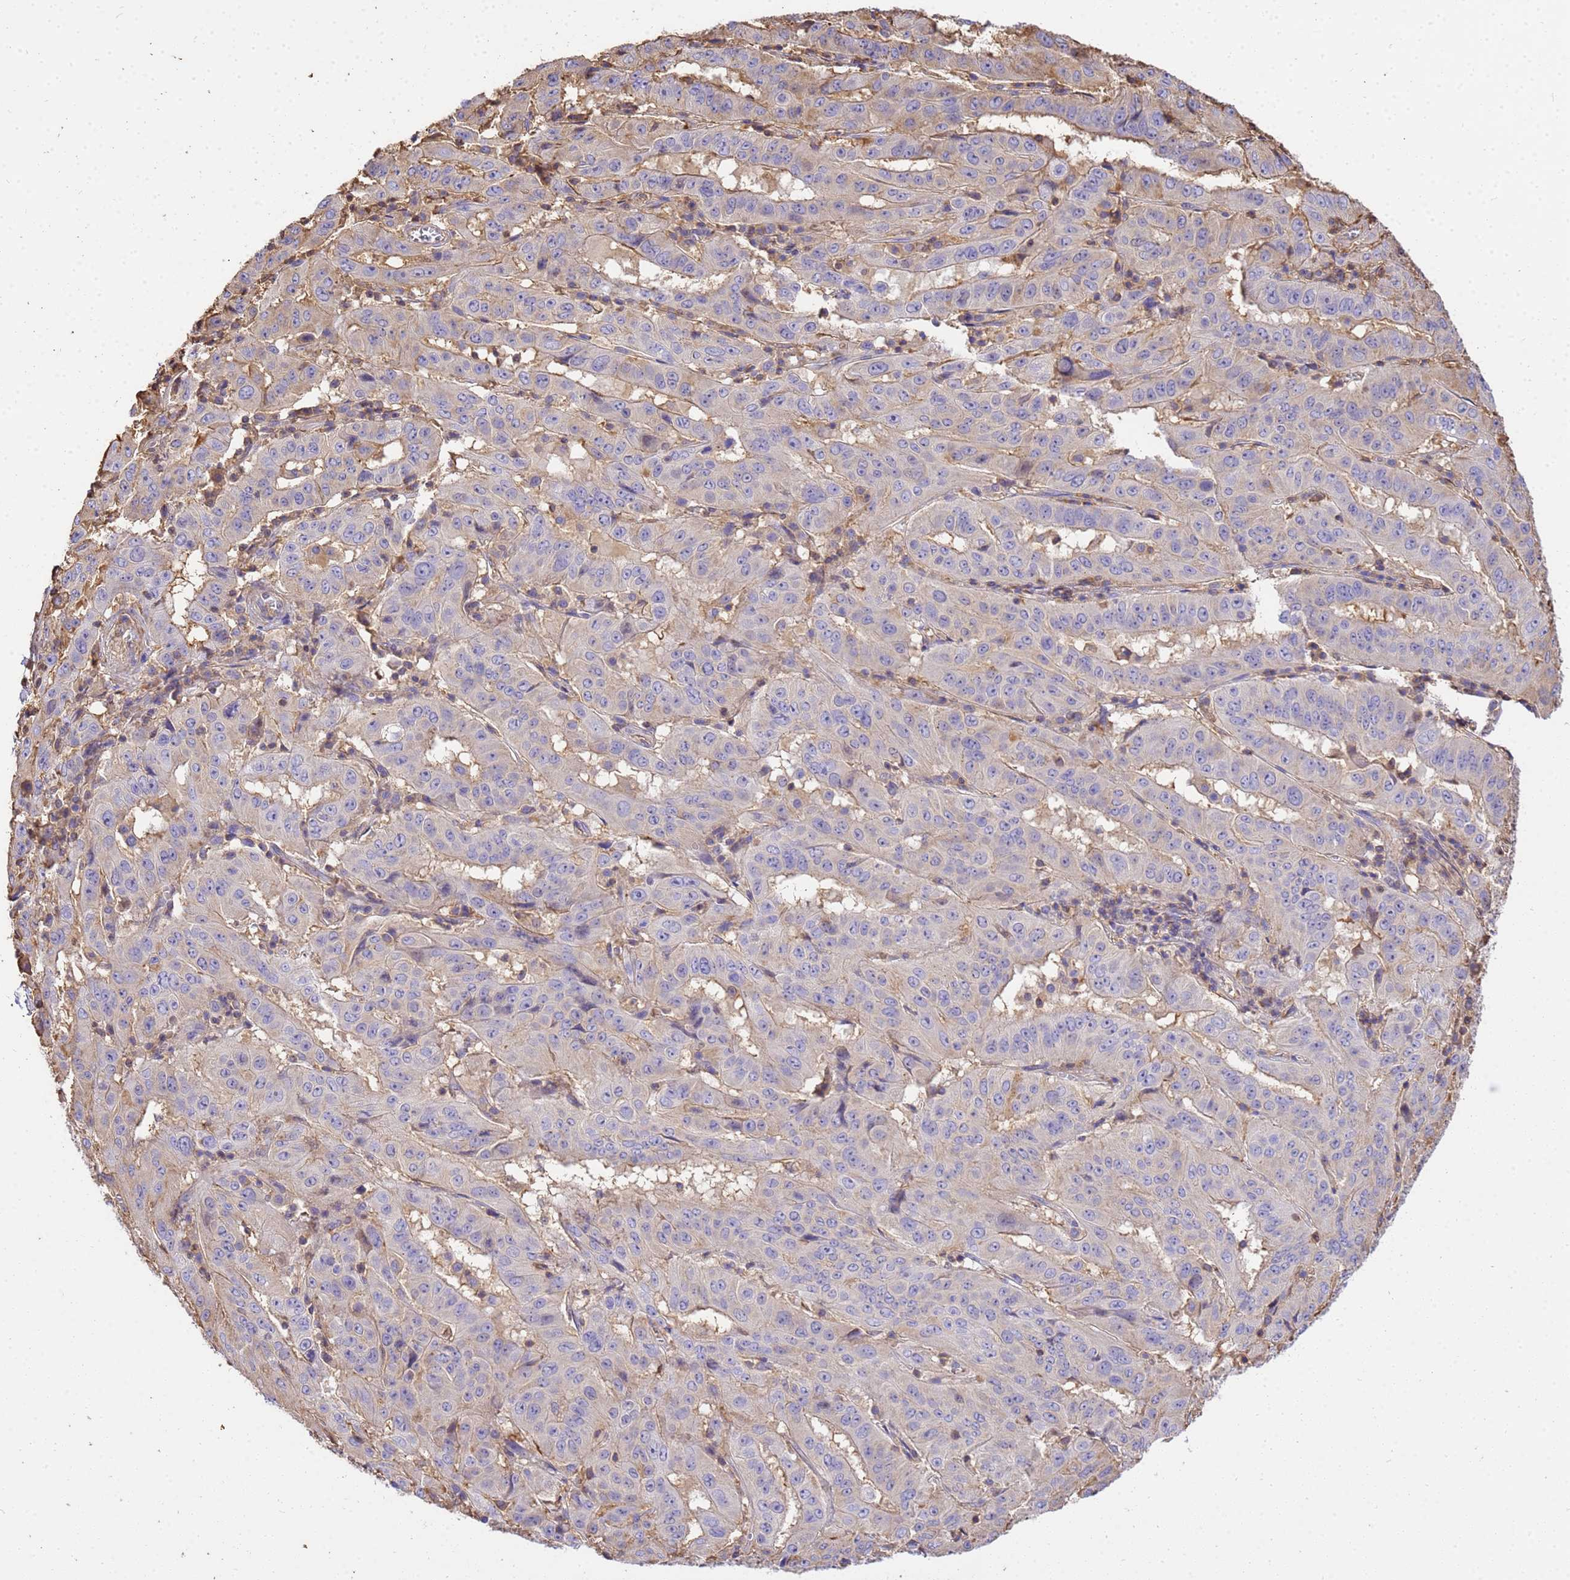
{"staining": {"intensity": "negative", "quantity": "none", "location": "none"}, "tissue": "pancreatic cancer", "cell_type": "Tumor cells", "image_type": "cancer", "snomed": [{"axis": "morphology", "description": "Adenocarcinoma, NOS"}, {"axis": "topography", "description": "Pancreas"}], "caption": "High magnification brightfield microscopy of pancreatic cancer (adenocarcinoma) stained with DAB (3,3'-diaminobenzidine) (brown) and counterstained with hematoxylin (blue): tumor cells show no significant expression.", "gene": "WDR64", "patient": {"sex": "male", "age": 63}}